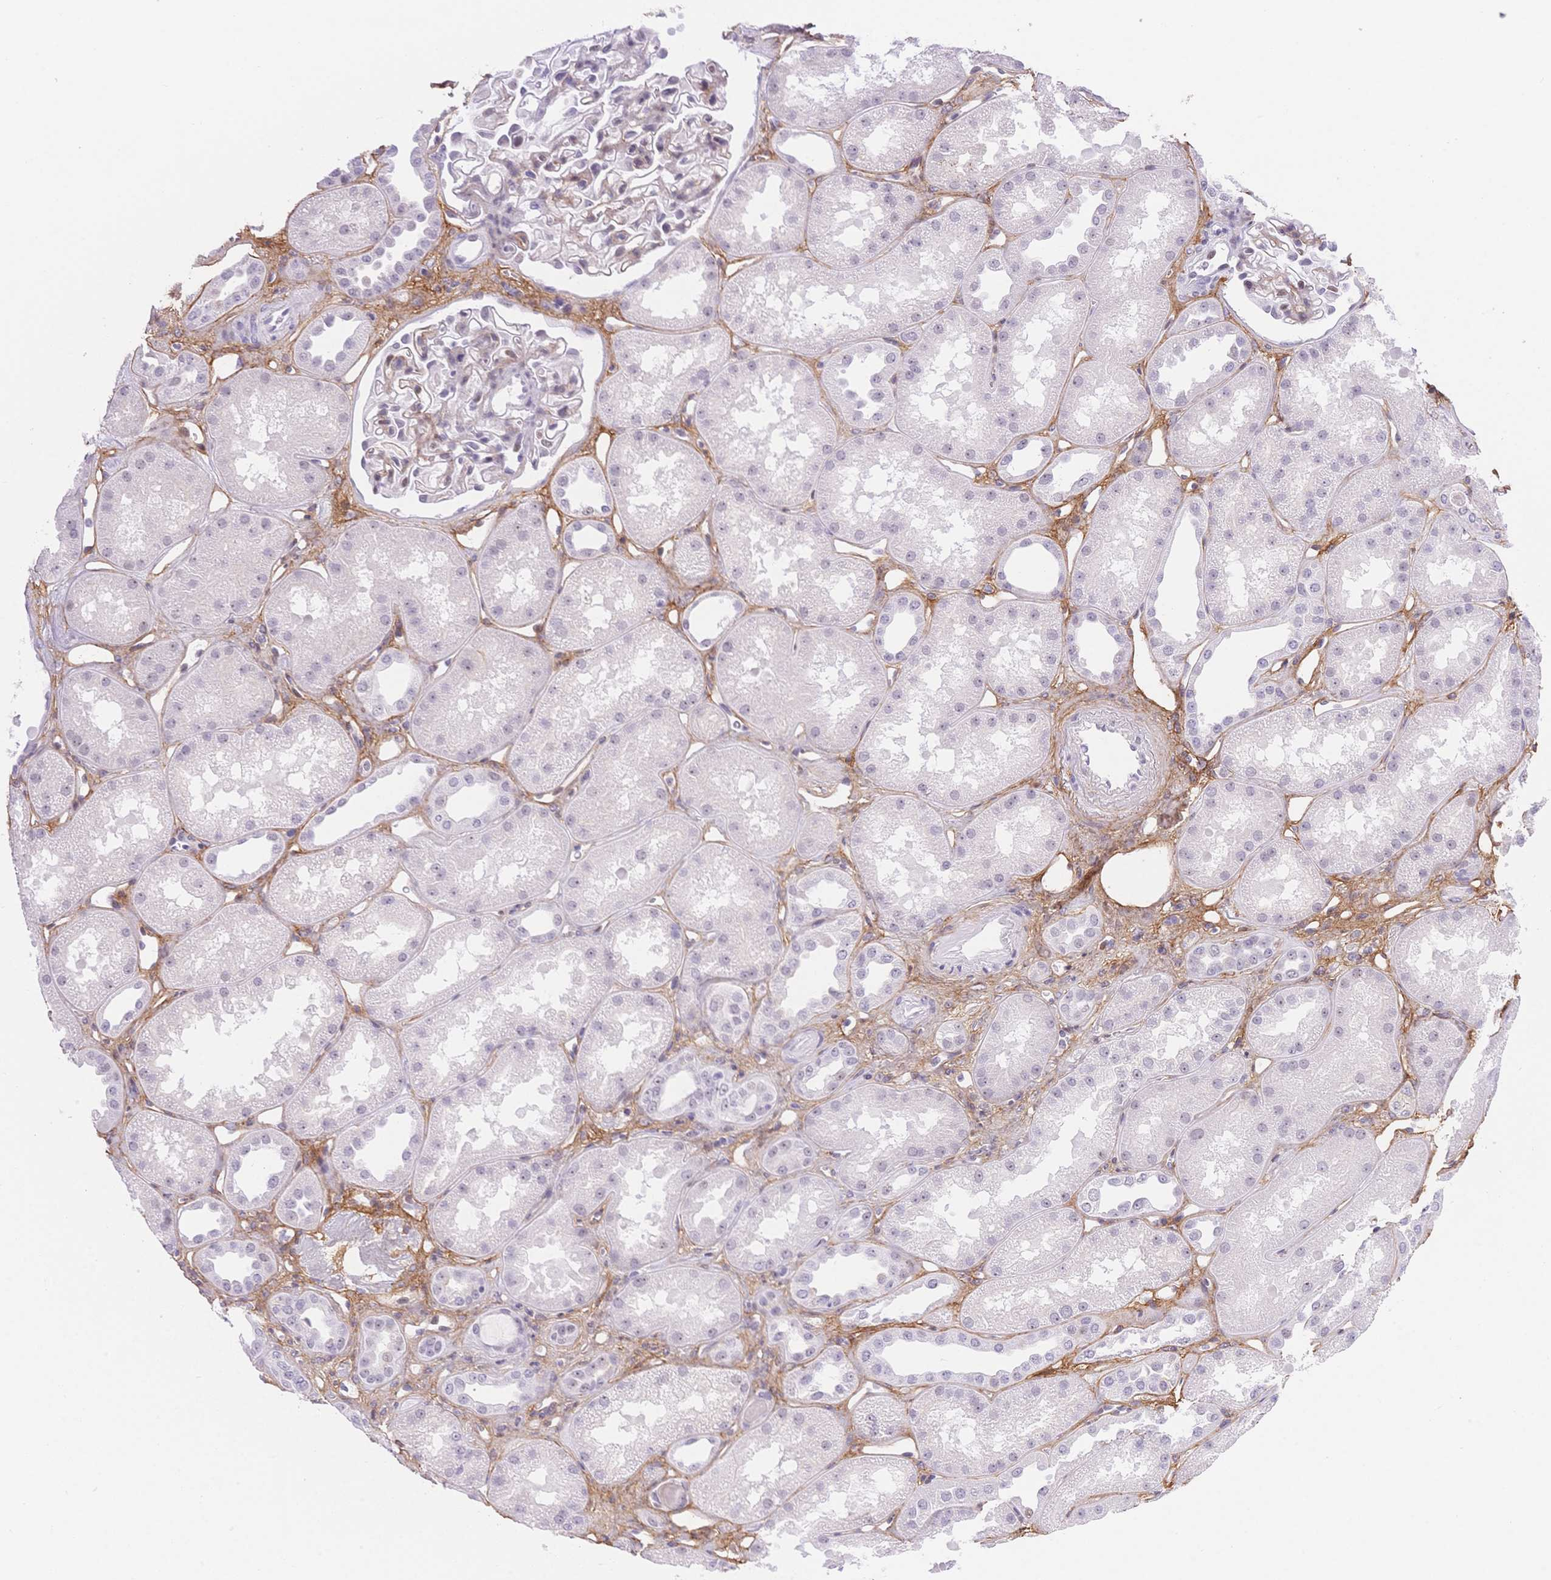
{"staining": {"intensity": "negative", "quantity": "none", "location": "none"}, "tissue": "kidney", "cell_type": "Cells in glomeruli", "image_type": "normal", "snomed": [{"axis": "morphology", "description": "Normal tissue, NOS"}, {"axis": "topography", "description": "Kidney"}], "caption": "Cells in glomeruli are negative for protein expression in normal human kidney. The staining was performed using DAB (3,3'-diaminobenzidine) to visualize the protein expression in brown, while the nuclei were stained in blue with hematoxylin (Magnification: 20x).", "gene": "PDZD2", "patient": {"sex": "male", "age": 61}}